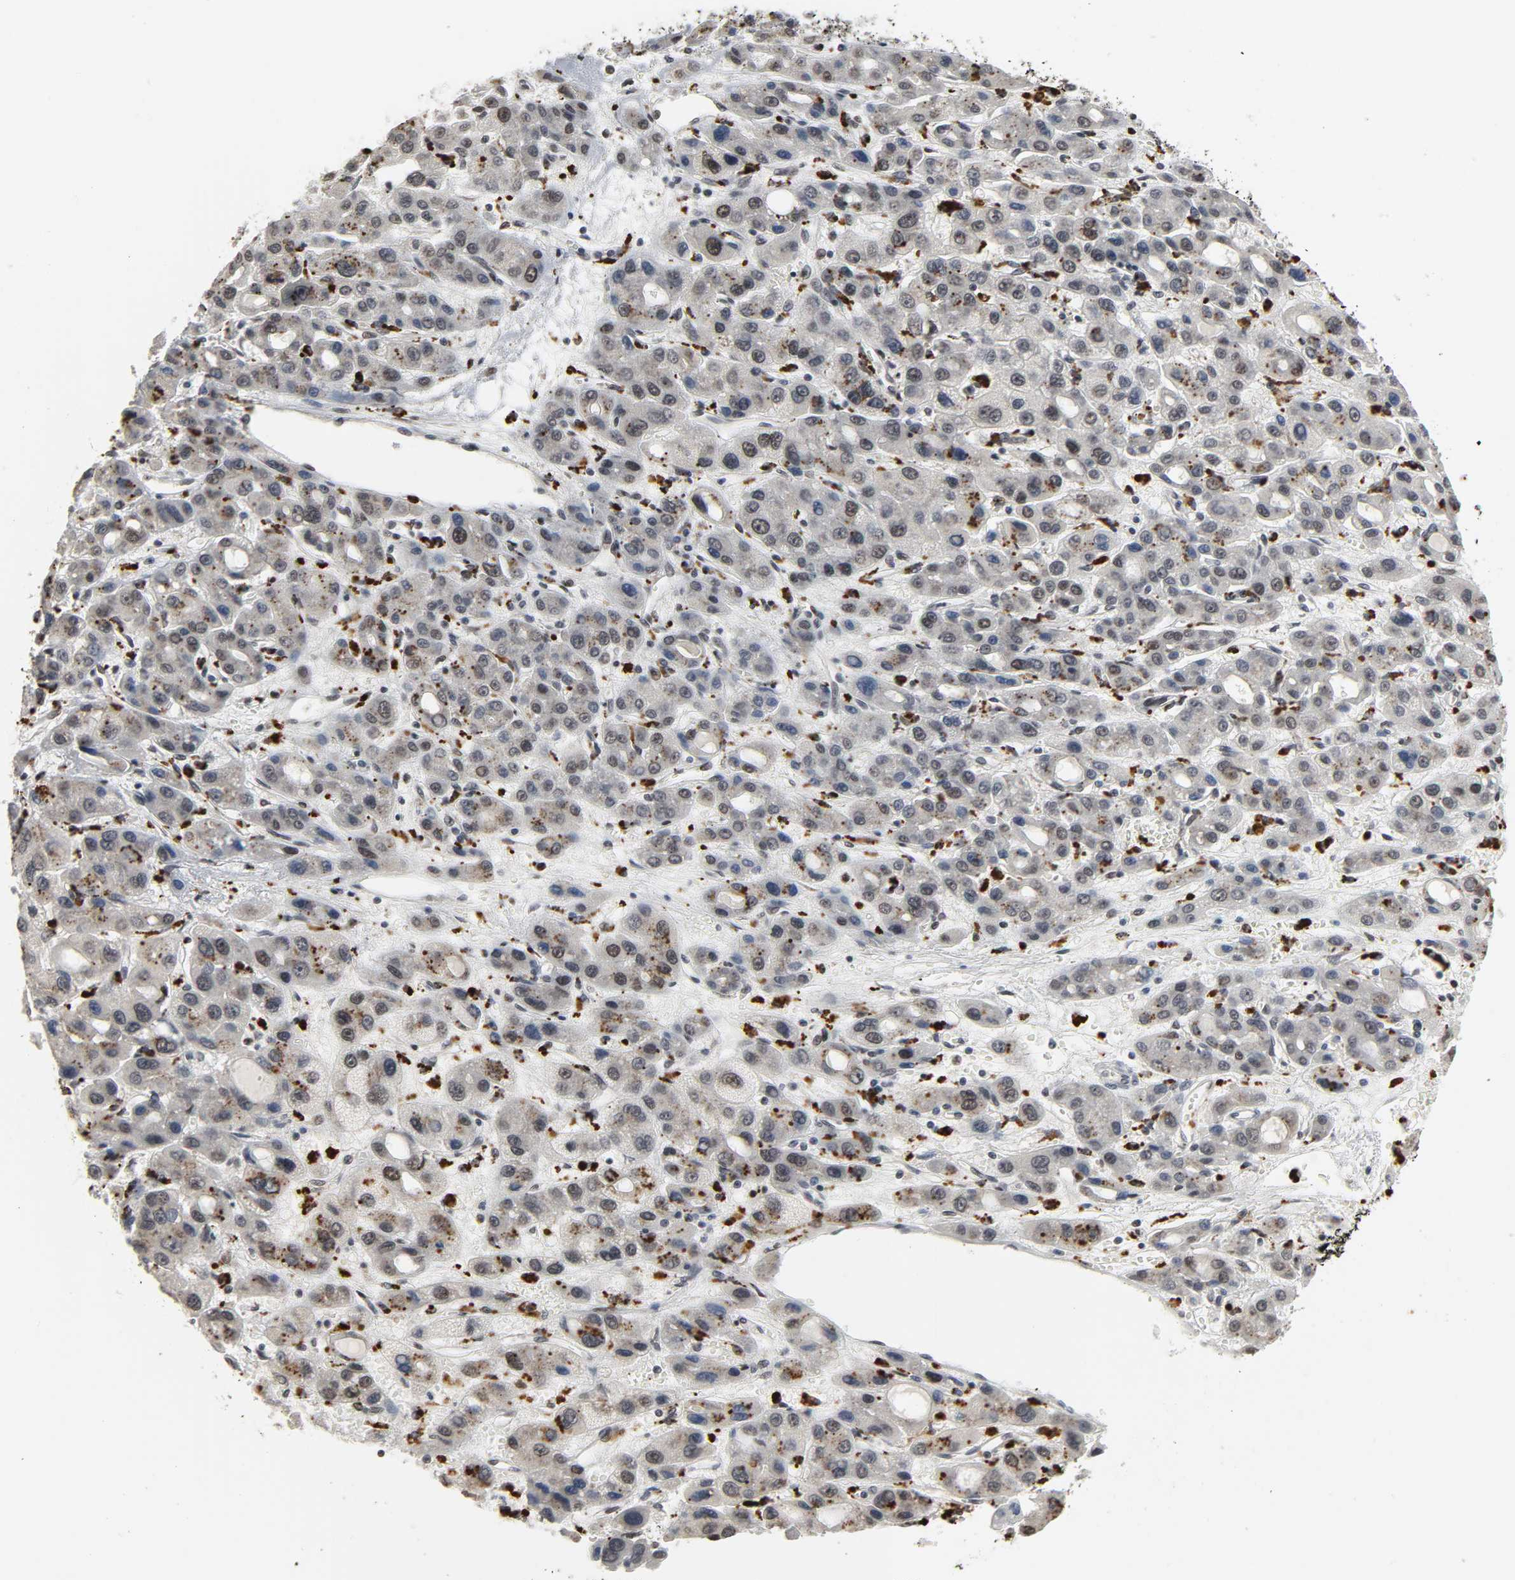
{"staining": {"intensity": "negative", "quantity": "none", "location": "none"}, "tissue": "liver cancer", "cell_type": "Tumor cells", "image_type": "cancer", "snomed": [{"axis": "morphology", "description": "Carcinoma, Hepatocellular, NOS"}, {"axis": "topography", "description": "Liver"}], "caption": "Immunohistochemical staining of human hepatocellular carcinoma (liver) exhibits no significant staining in tumor cells.", "gene": "DAZAP1", "patient": {"sex": "male", "age": 55}}